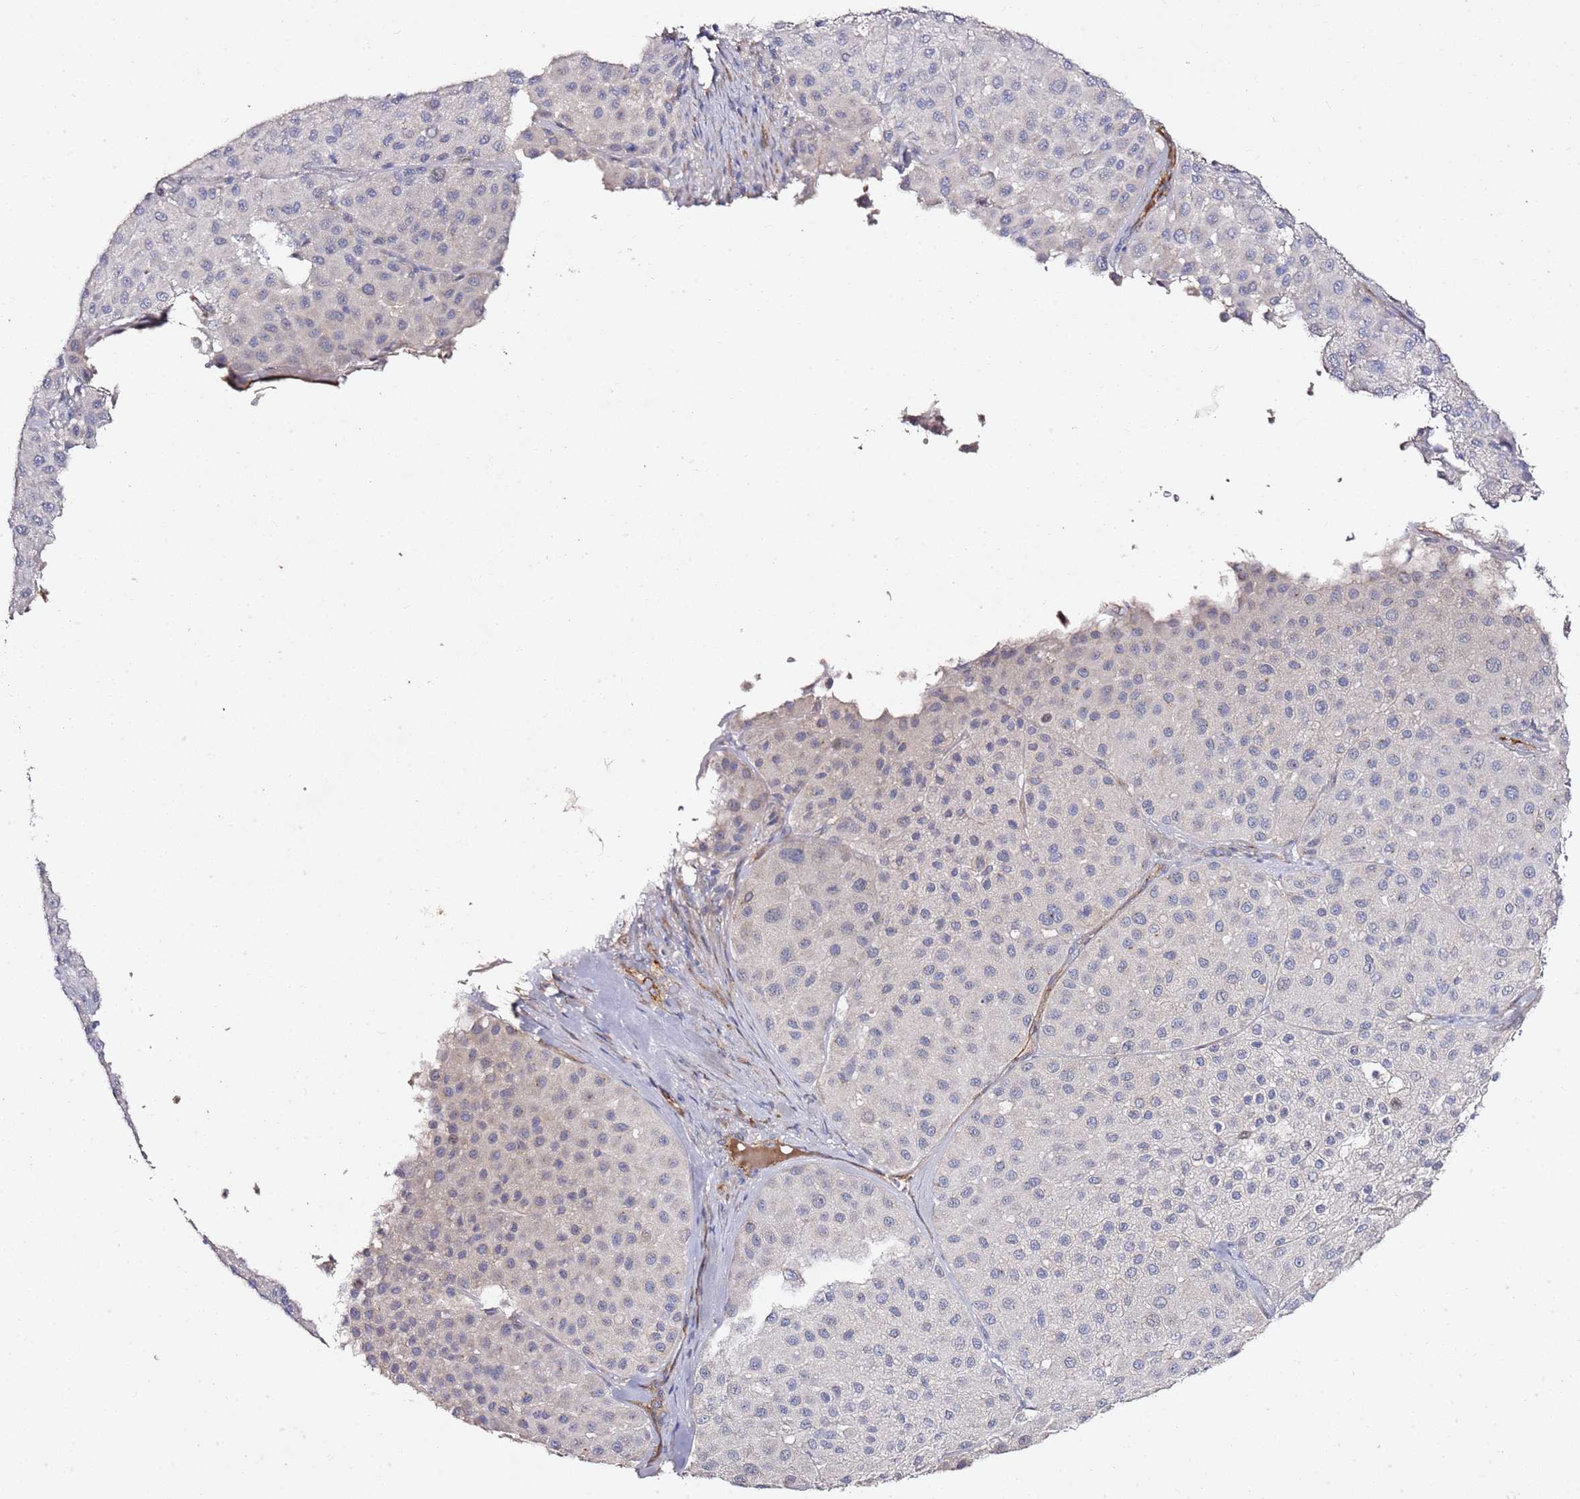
{"staining": {"intensity": "negative", "quantity": "none", "location": "none"}, "tissue": "melanoma", "cell_type": "Tumor cells", "image_type": "cancer", "snomed": [{"axis": "morphology", "description": "Malignant melanoma, Metastatic site"}, {"axis": "topography", "description": "Smooth muscle"}], "caption": "Malignant melanoma (metastatic site) stained for a protein using immunohistochemistry (IHC) displays no staining tumor cells.", "gene": "EPS8L1", "patient": {"sex": "male", "age": 41}}